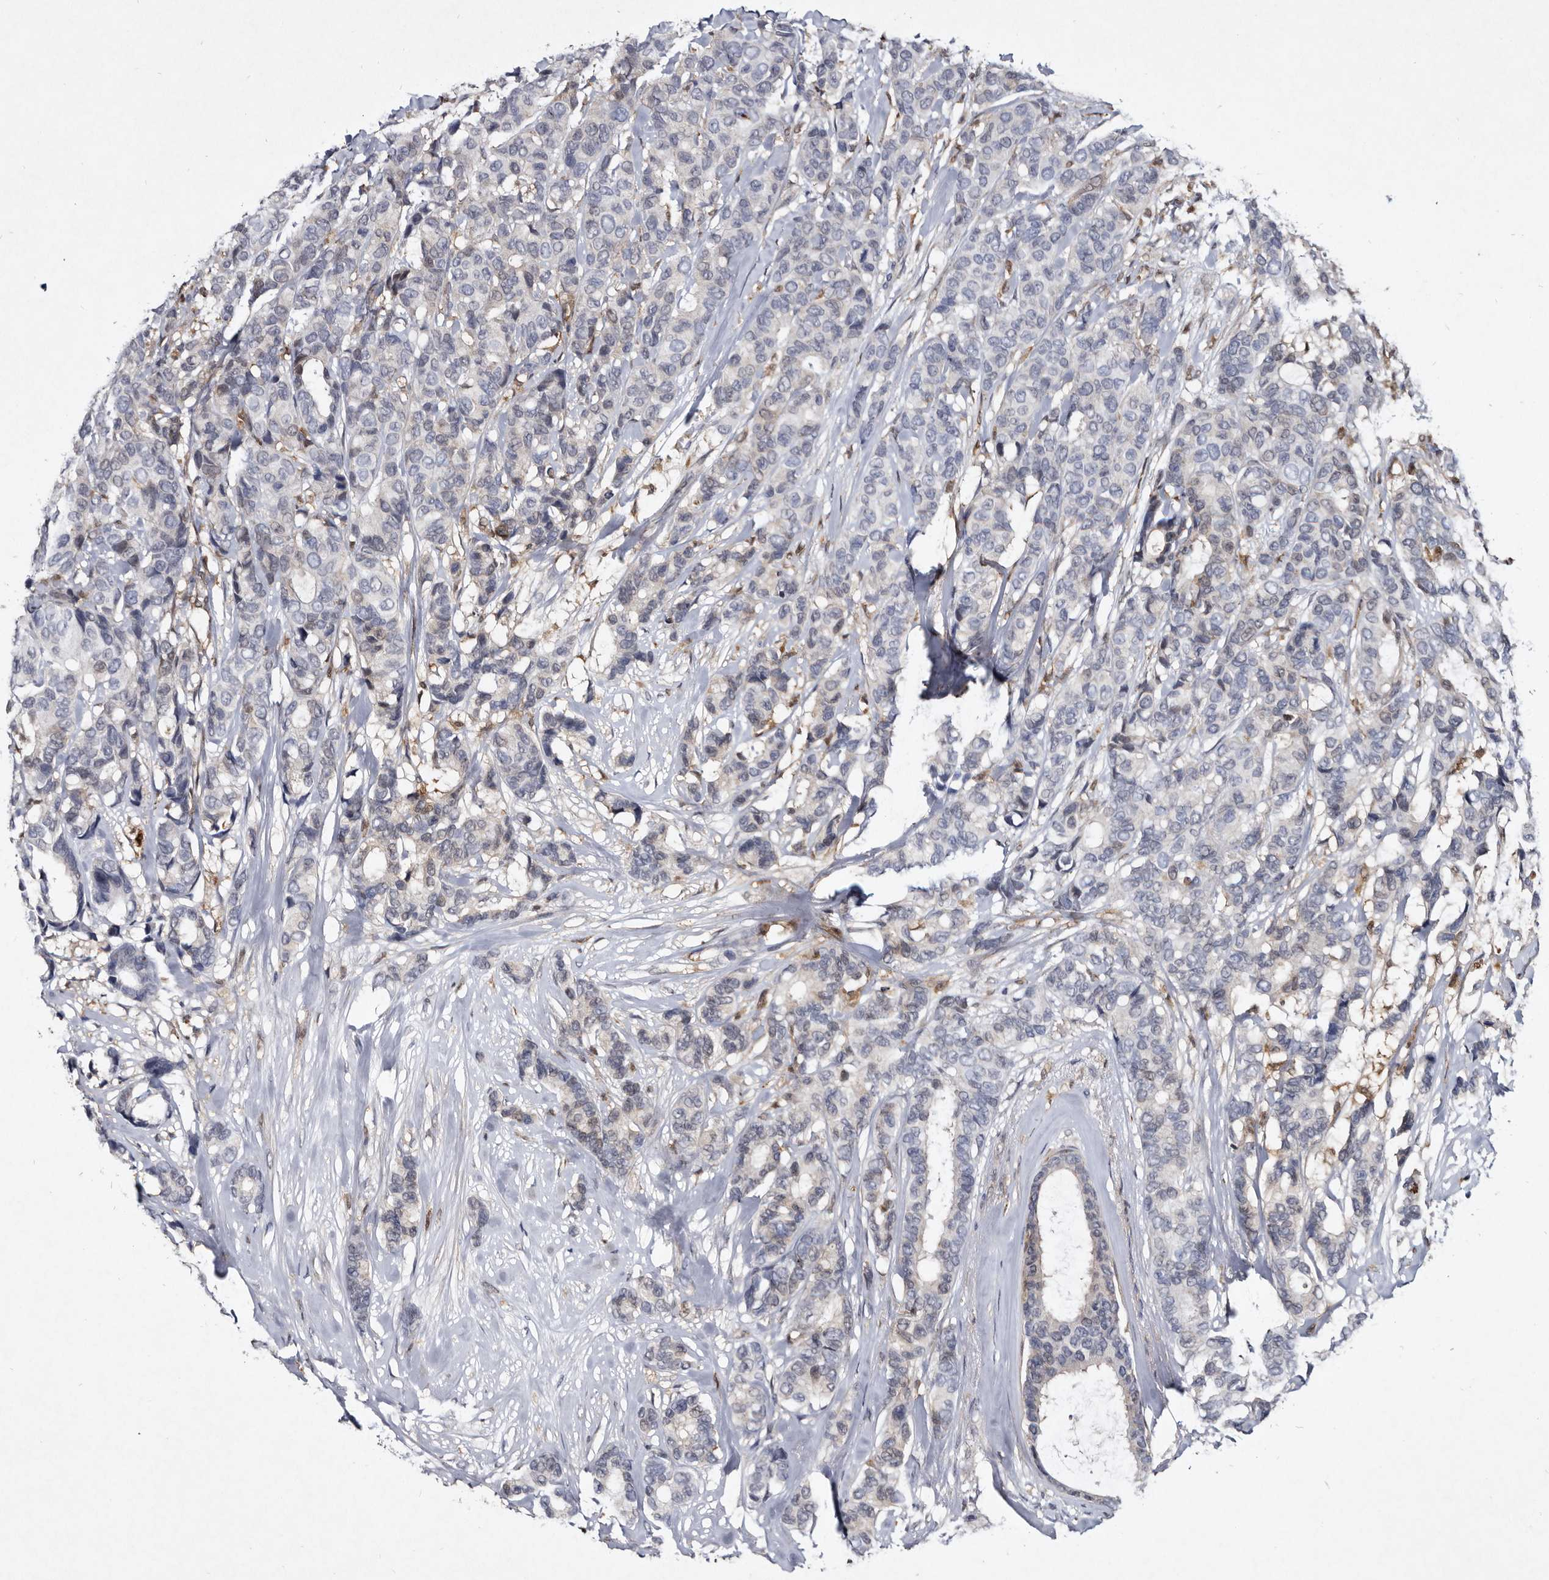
{"staining": {"intensity": "negative", "quantity": "none", "location": "none"}, "tissue": "breast cancer", "cell_type": "Tumor cells", "image_type": "cancer", "snomed": [{"axis": "morphology", "description": "Duct carcinoma"}, {"axis": "topography", "description": "Breast"}], "caption": "Breast cancer (invasive ductal carcinoma) was stained to show a protein in brown. There is no significant staining in tumor cells.", "gene": "SERPINB8", "patient": {"sex": "female", "age": 87}}